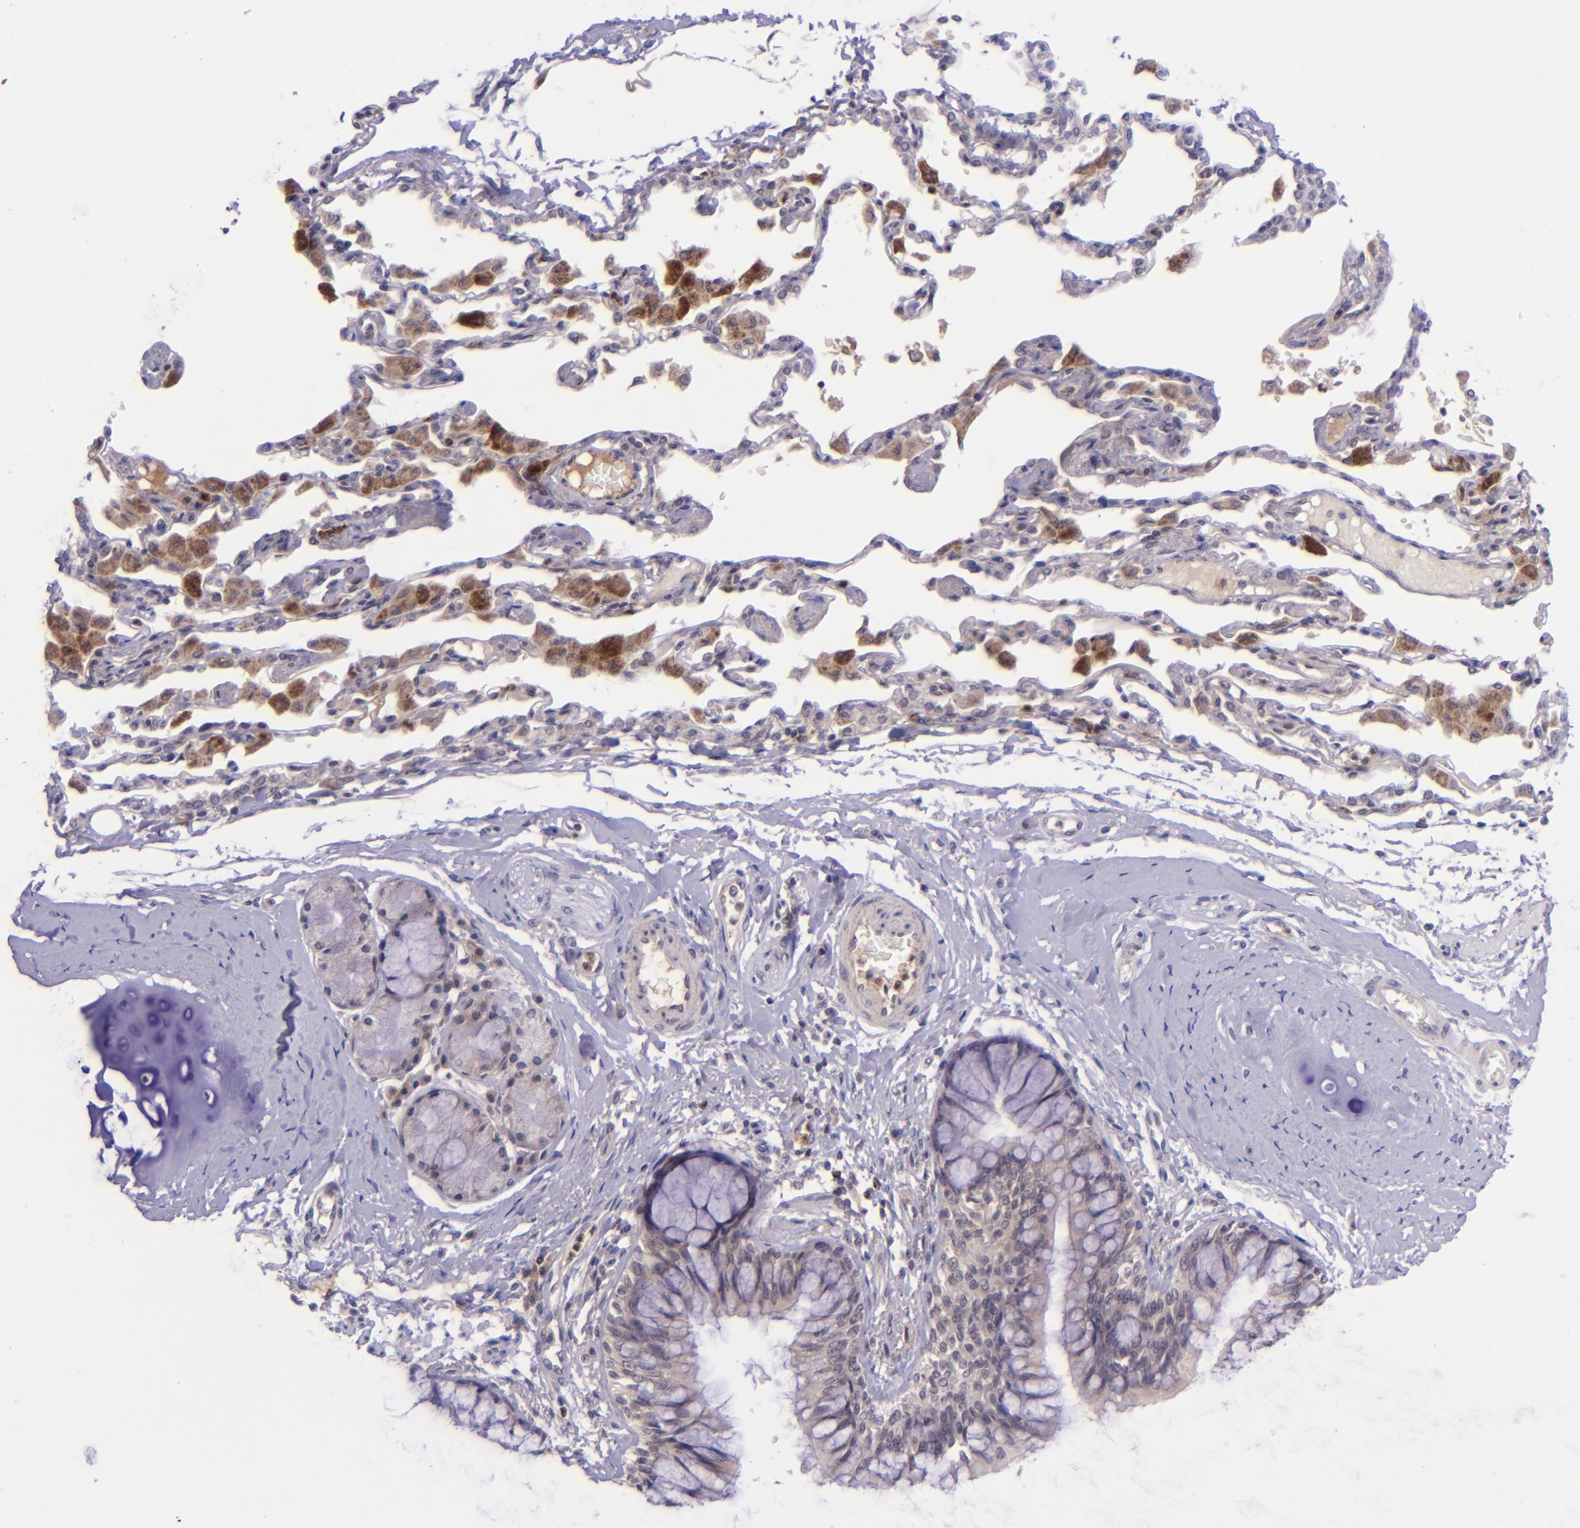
{"staining": {"intensity": "weak", "quantity": "25%-75%", "location": "cytoplasmic/membranous"}, "tissue": "bronchus", "cell_type": "Respiratory epithelial cells", "image_type": "normal", "snomed": [{"axis": "morphology", "description": "Normal tissue, NOS"}, {"axis": "topography", "description": "Cartilage tissue"}, {"axis": "topography", "description": "Bronchus"}, {"axis": "topography", "description": "Lung"}, {"axis": "topography", "description": "Peripheral nerve tissue"}], "caption": "Bronchus was stained to show a protein in brown. There is low levels of weak cytoplasmic/membranous expression in approximately 25%-75% of respiratory epithelial cells.", "gene": "SELL", "patient": {"sex": "female", "age": 49}}